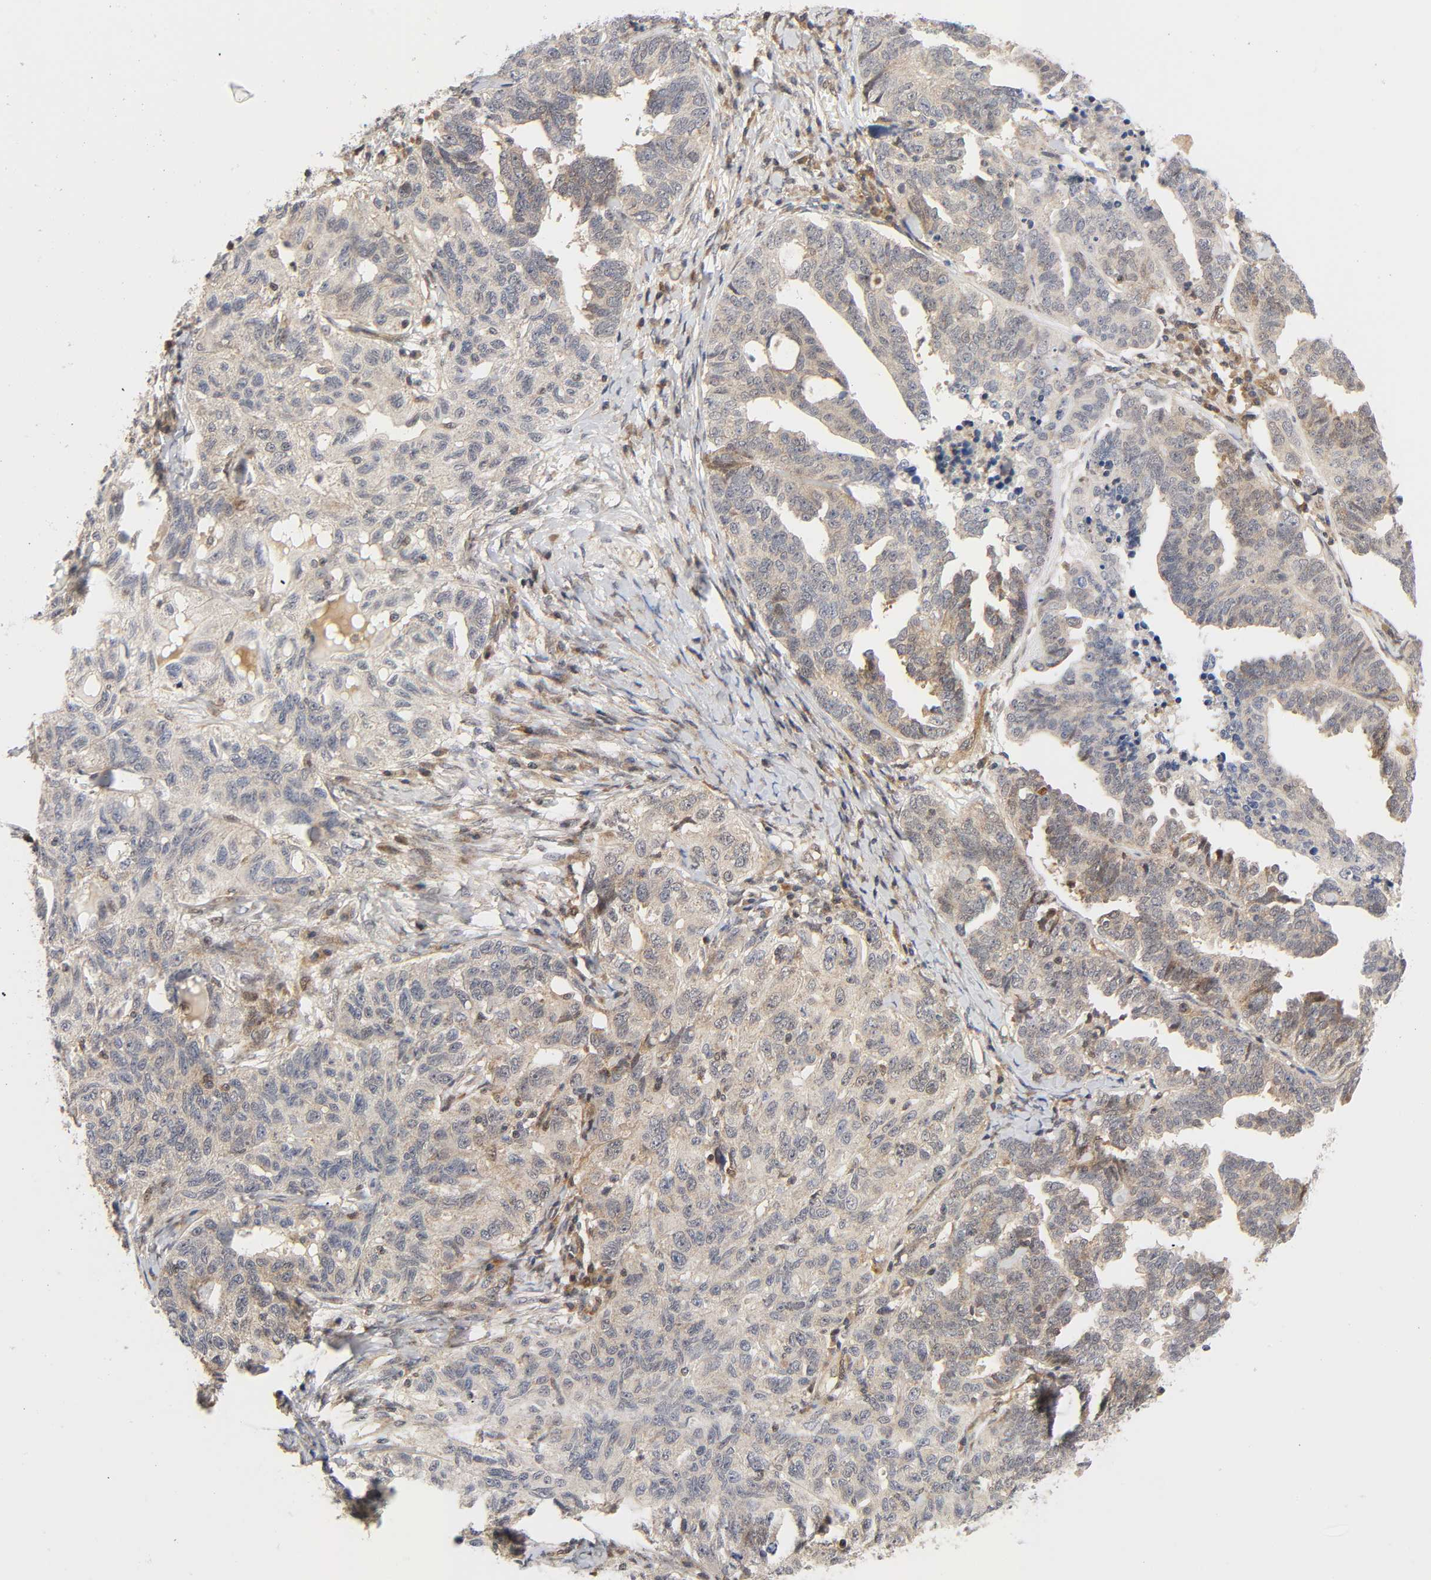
{"staining": {"intensity": "weak", "quantity": ">75%", "location": "cytoplasmic/membranous"}, "tissue": "ovarian cancer", "cell_type": "Tumor cells", "image_type": "cancer", "snomed": [{"axis": "morphology", "description": "Cystadenocarcinoma, serous, NOS"}, {"axis": "topography", "description": "Ovary"}], "caption": "Tumor cells demonstrate low levels of weak cytoplasmic/membranous staining in about >75% of cells in human ovarian serous cystadenocarcinoma.", "gene": "CASP9", "patient": {"sex": "female", "age": 82}}